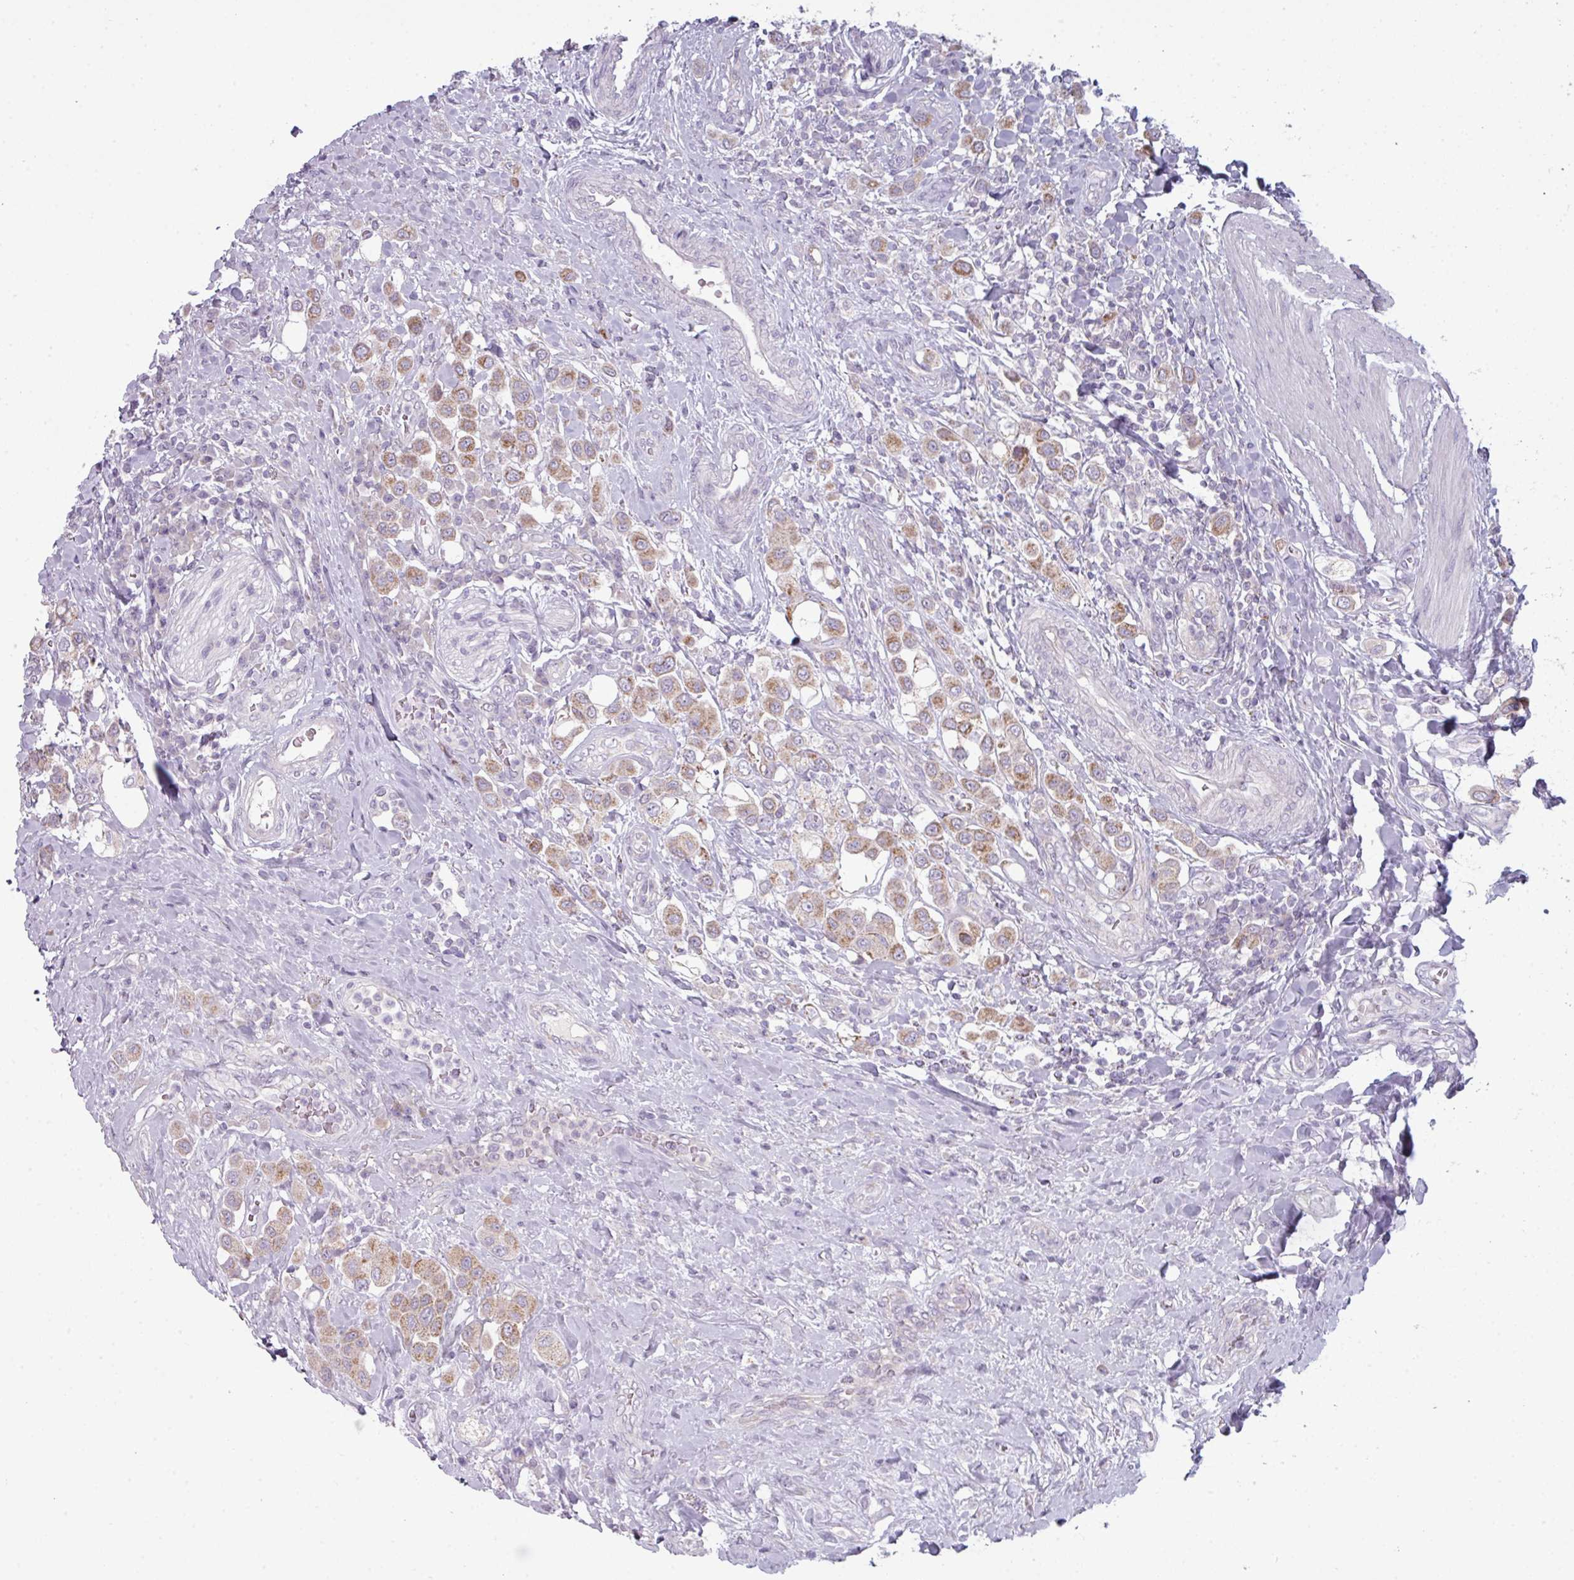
{"staining": {"intensity": "moderate", "quantity": ">75%", "location": "cytoplasmic/membranous"}, "tissue": "urothelial cancer", "cell_type": "Tumor cells", "image_type": "cancer", "snomed": [{"axis": "morphology", "description": "Urothelial carcinoma, High grade"}, {"axis": "topography", "description": "Urinary bladder"}], "caption": "Urothelial cancer stained with DAB (3,3'-diaminobenzidine) immunohistochemistry exhibits medium levels of moderate cytoplasmic/membranous expression in approximately >75% of tumor cells.", "gene": "ZNF615", "patient": {"sex": "male", "age": 50}}